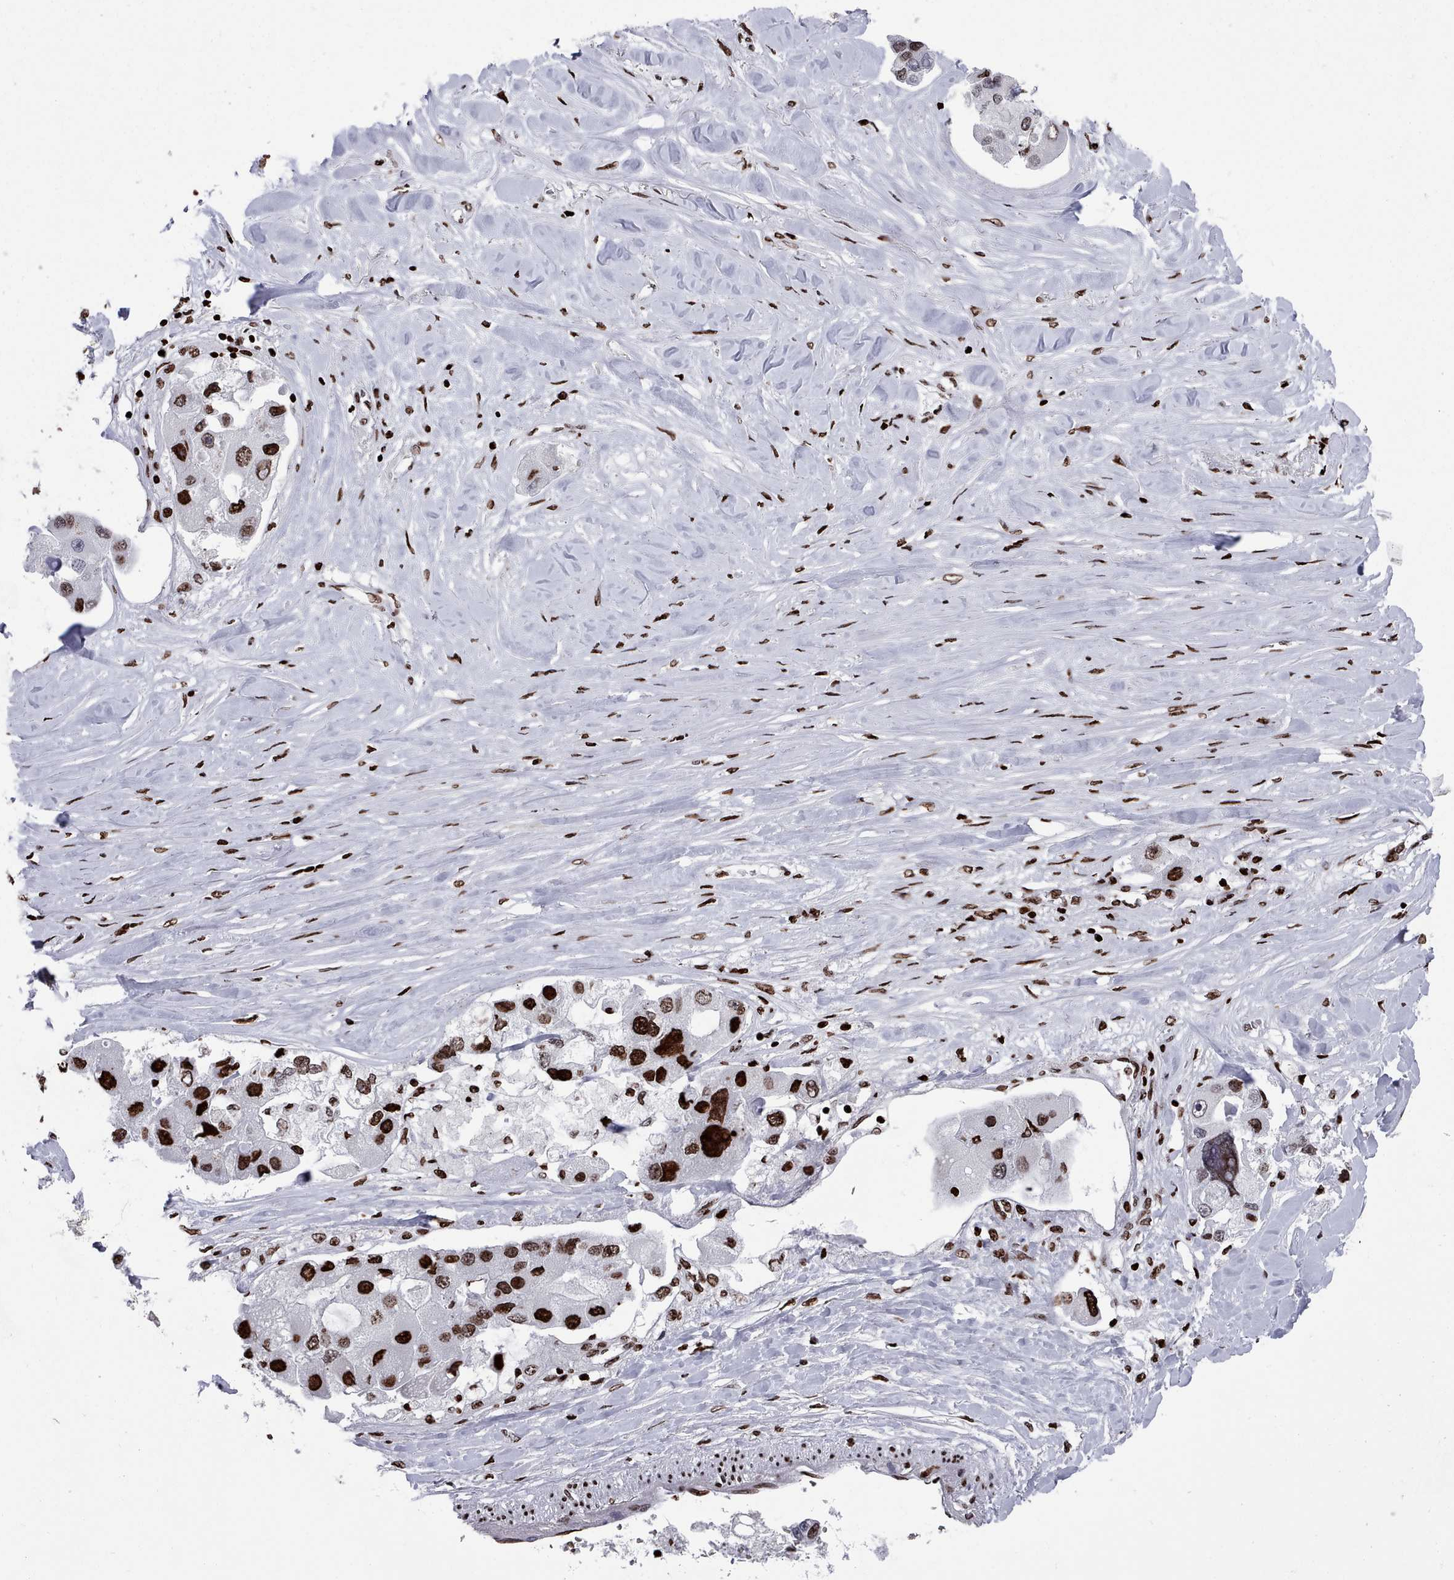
{"staining": {"intensity": "strong", "quantity": "25%-75%", "location": "nuclear"}, "tissue": "lung cancer", "cell_type": "Tumor cells", "image_type": "cancer", "snomed": [{"axis": "morphology", "description": "Adenocarcinoma, NOS"}, {"axis": "topography", "description": "Lung"}], "caption": "Tumor cells show high levels of strong nuclear positivity in approximately 25%-75% of cells in human lung cancer (adenocarcinoma).", "gene": "PCDHB12", "patient": {"sex": "female", "age": 54}}